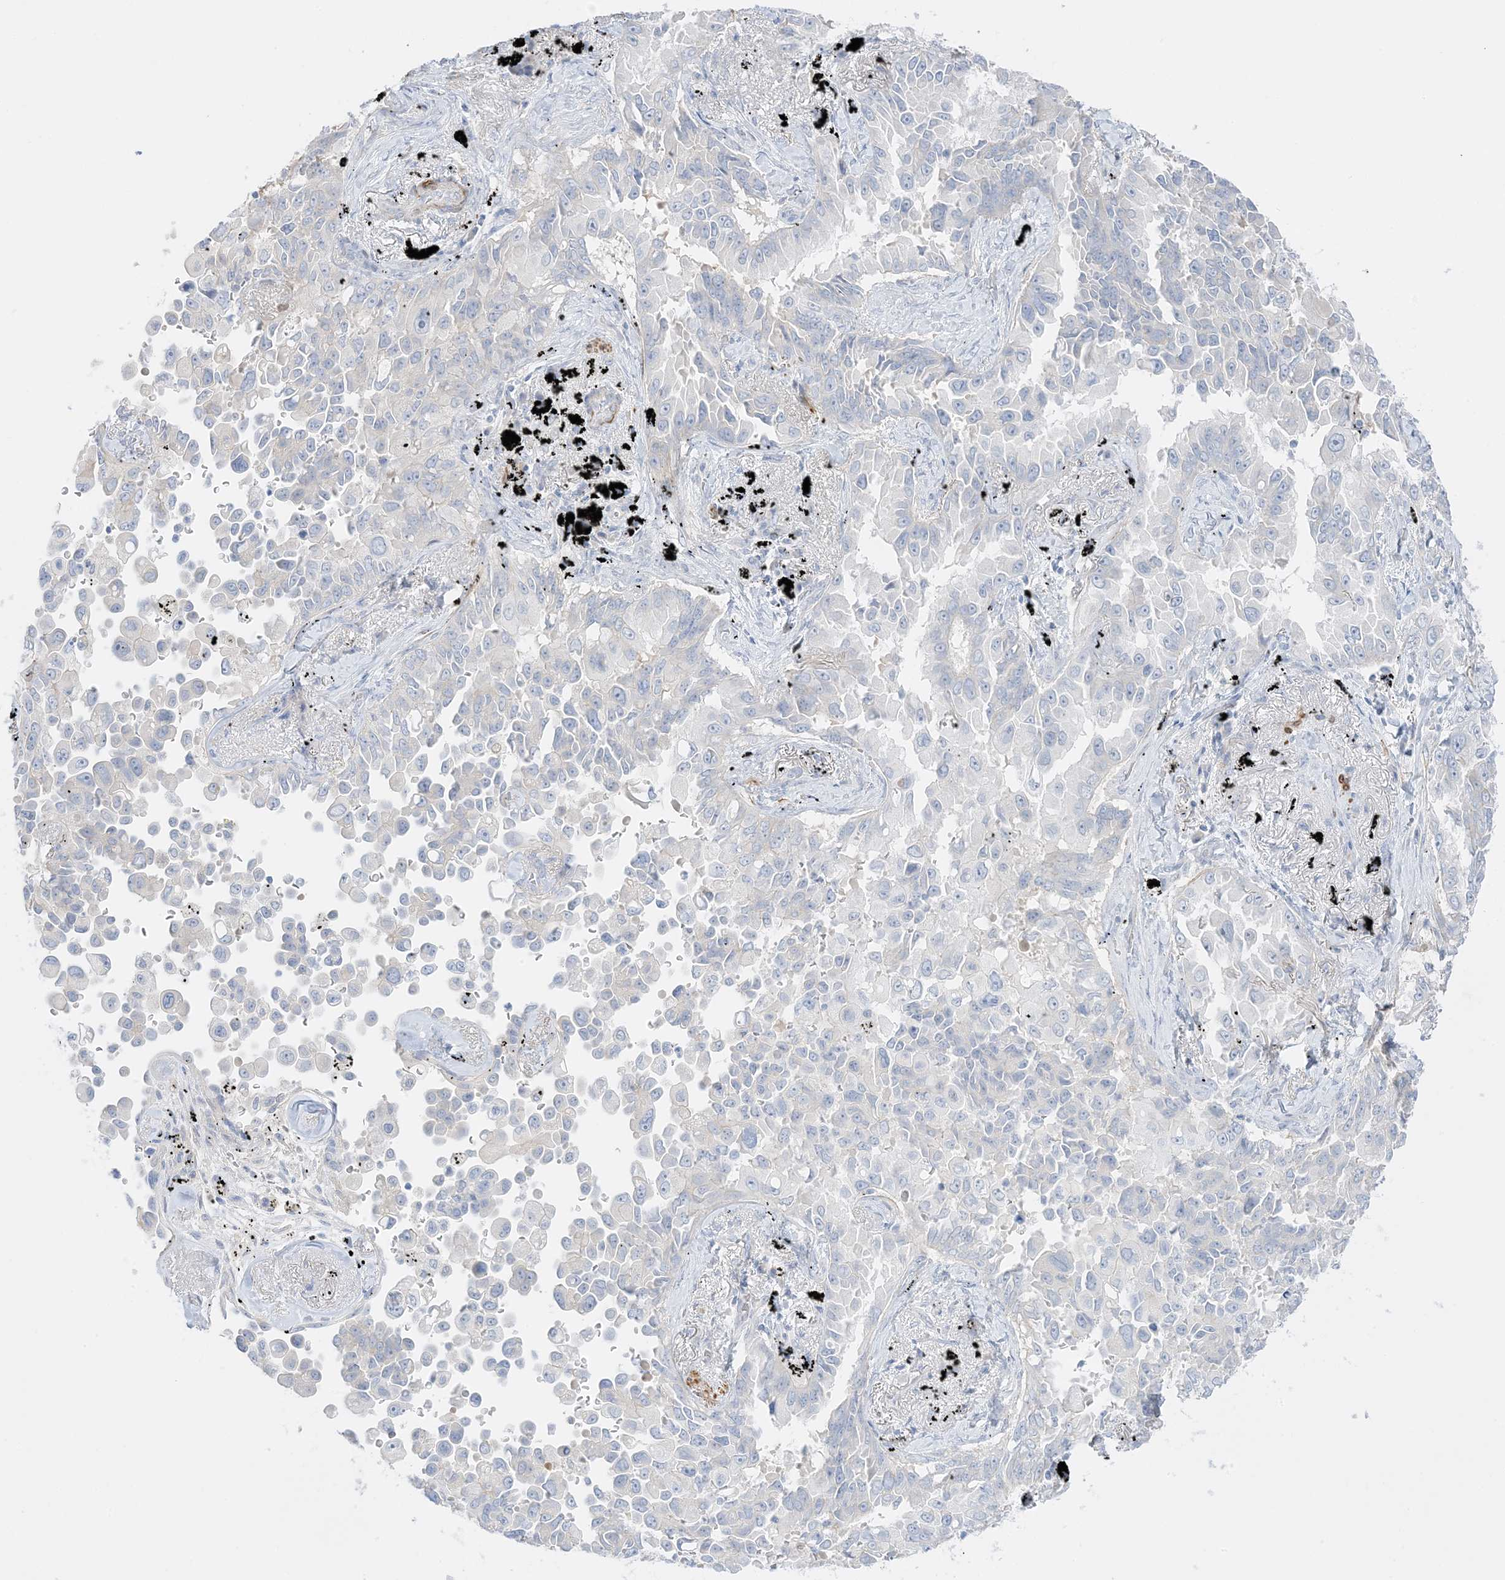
{"staining": {"intensity": "negative", "quantity": "none", "location": "none"}, "tissue": "lung cancer", "cell_type": "Tumor cells", "image_type": "cancer", "snomed": [{"axis": "morphology", "description": "Adenocarcinoma, NOS"}, {"axis": "topography", "description": "Lung"}], "caption": "Immunohistochemistry of human lung adenocarcinoma displays no expression in tumor cells.", "gene": "SLC22A13", "patient": {"sex": "female", "age": 67}}